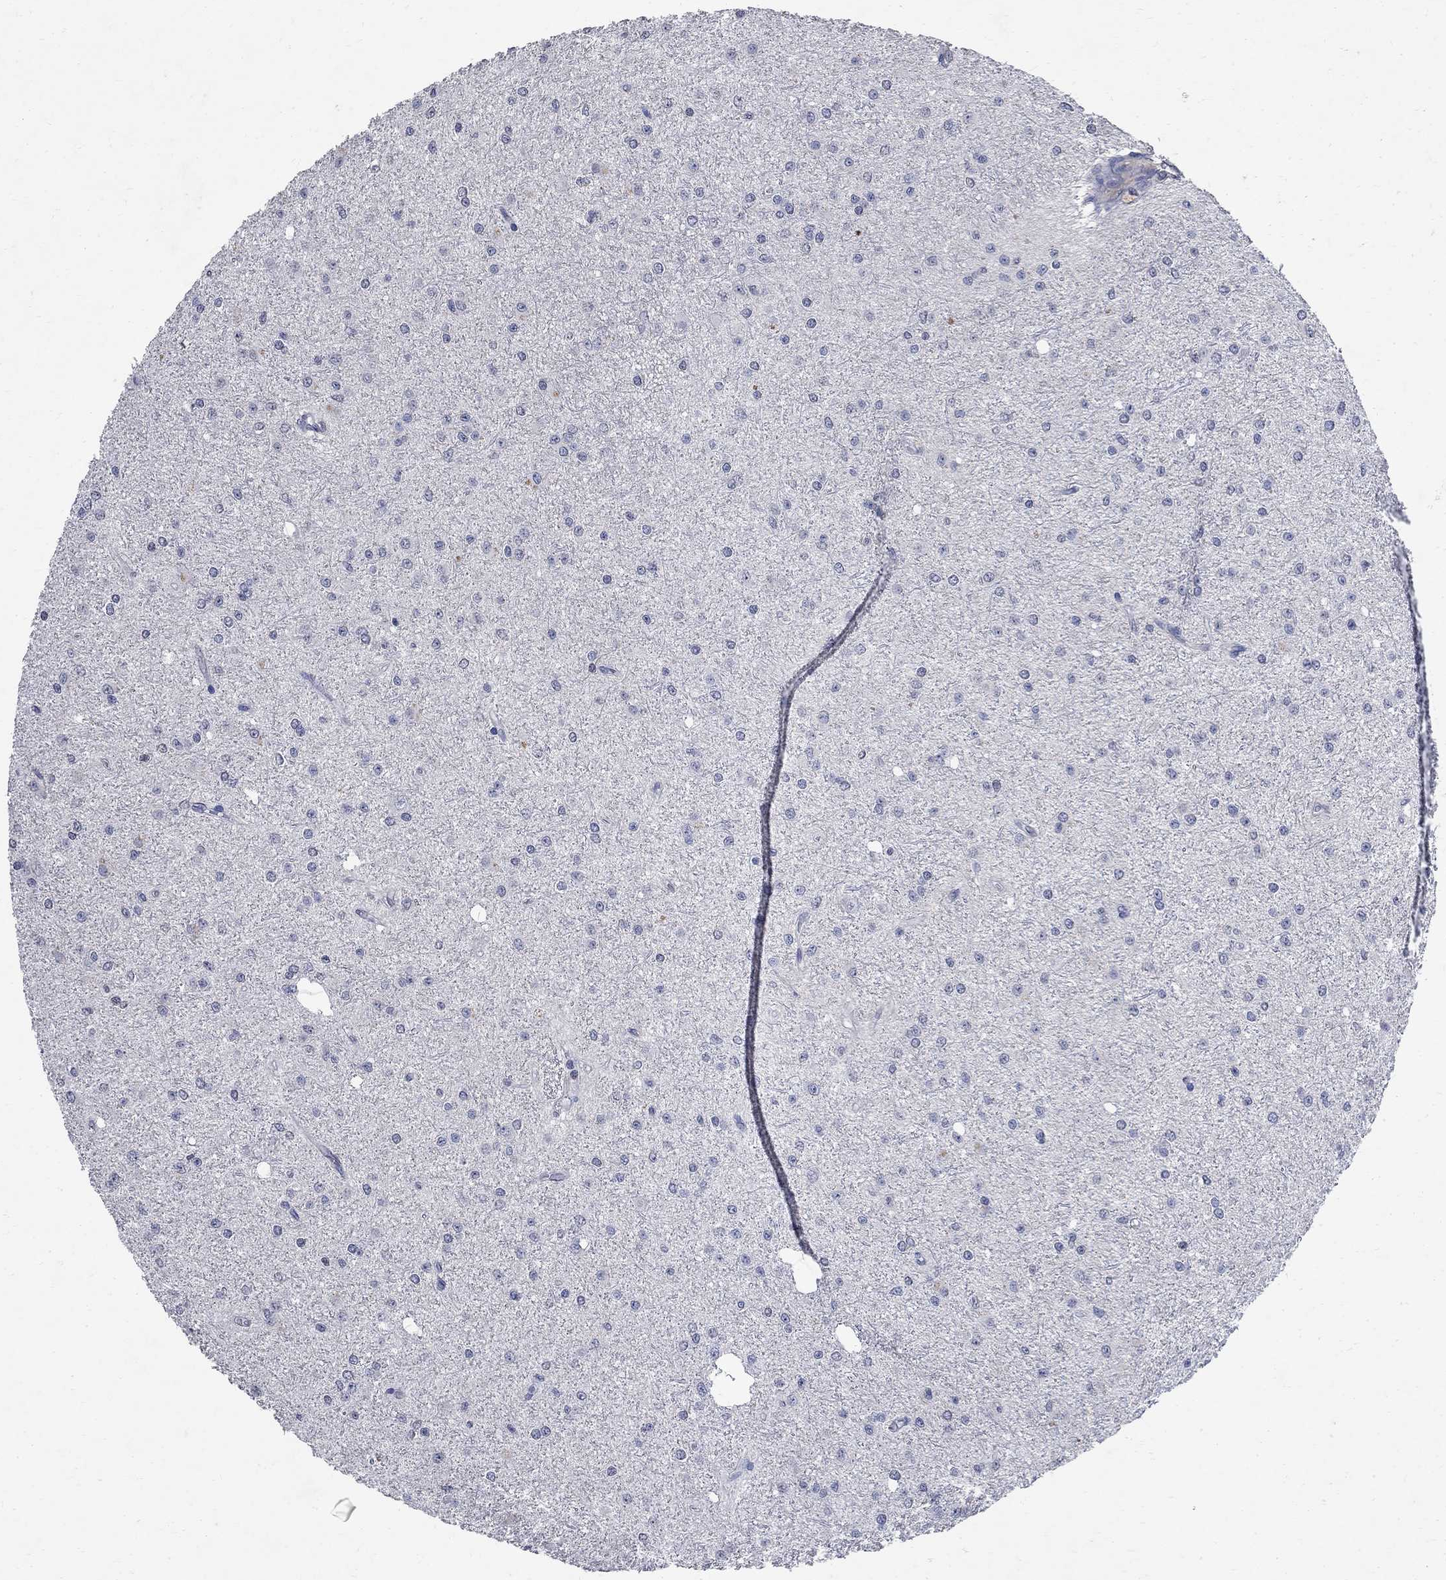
{"staining": {"intensity": "negative", "quantity": "none", "location": "none"}, "tissue": "glioma", "cell_type": "Tumor cells", "image_type": "cancer", "snomed": [{"axis": "morphology", "description": "Glioma, malignant, Low grade"}, {"axis": "topography", "description": "Brain"}], "caption": "Tumor cells show no significant staining in glioma.", "gene": "TMEM169", "patient": {"sex": "male", "age": 27}}